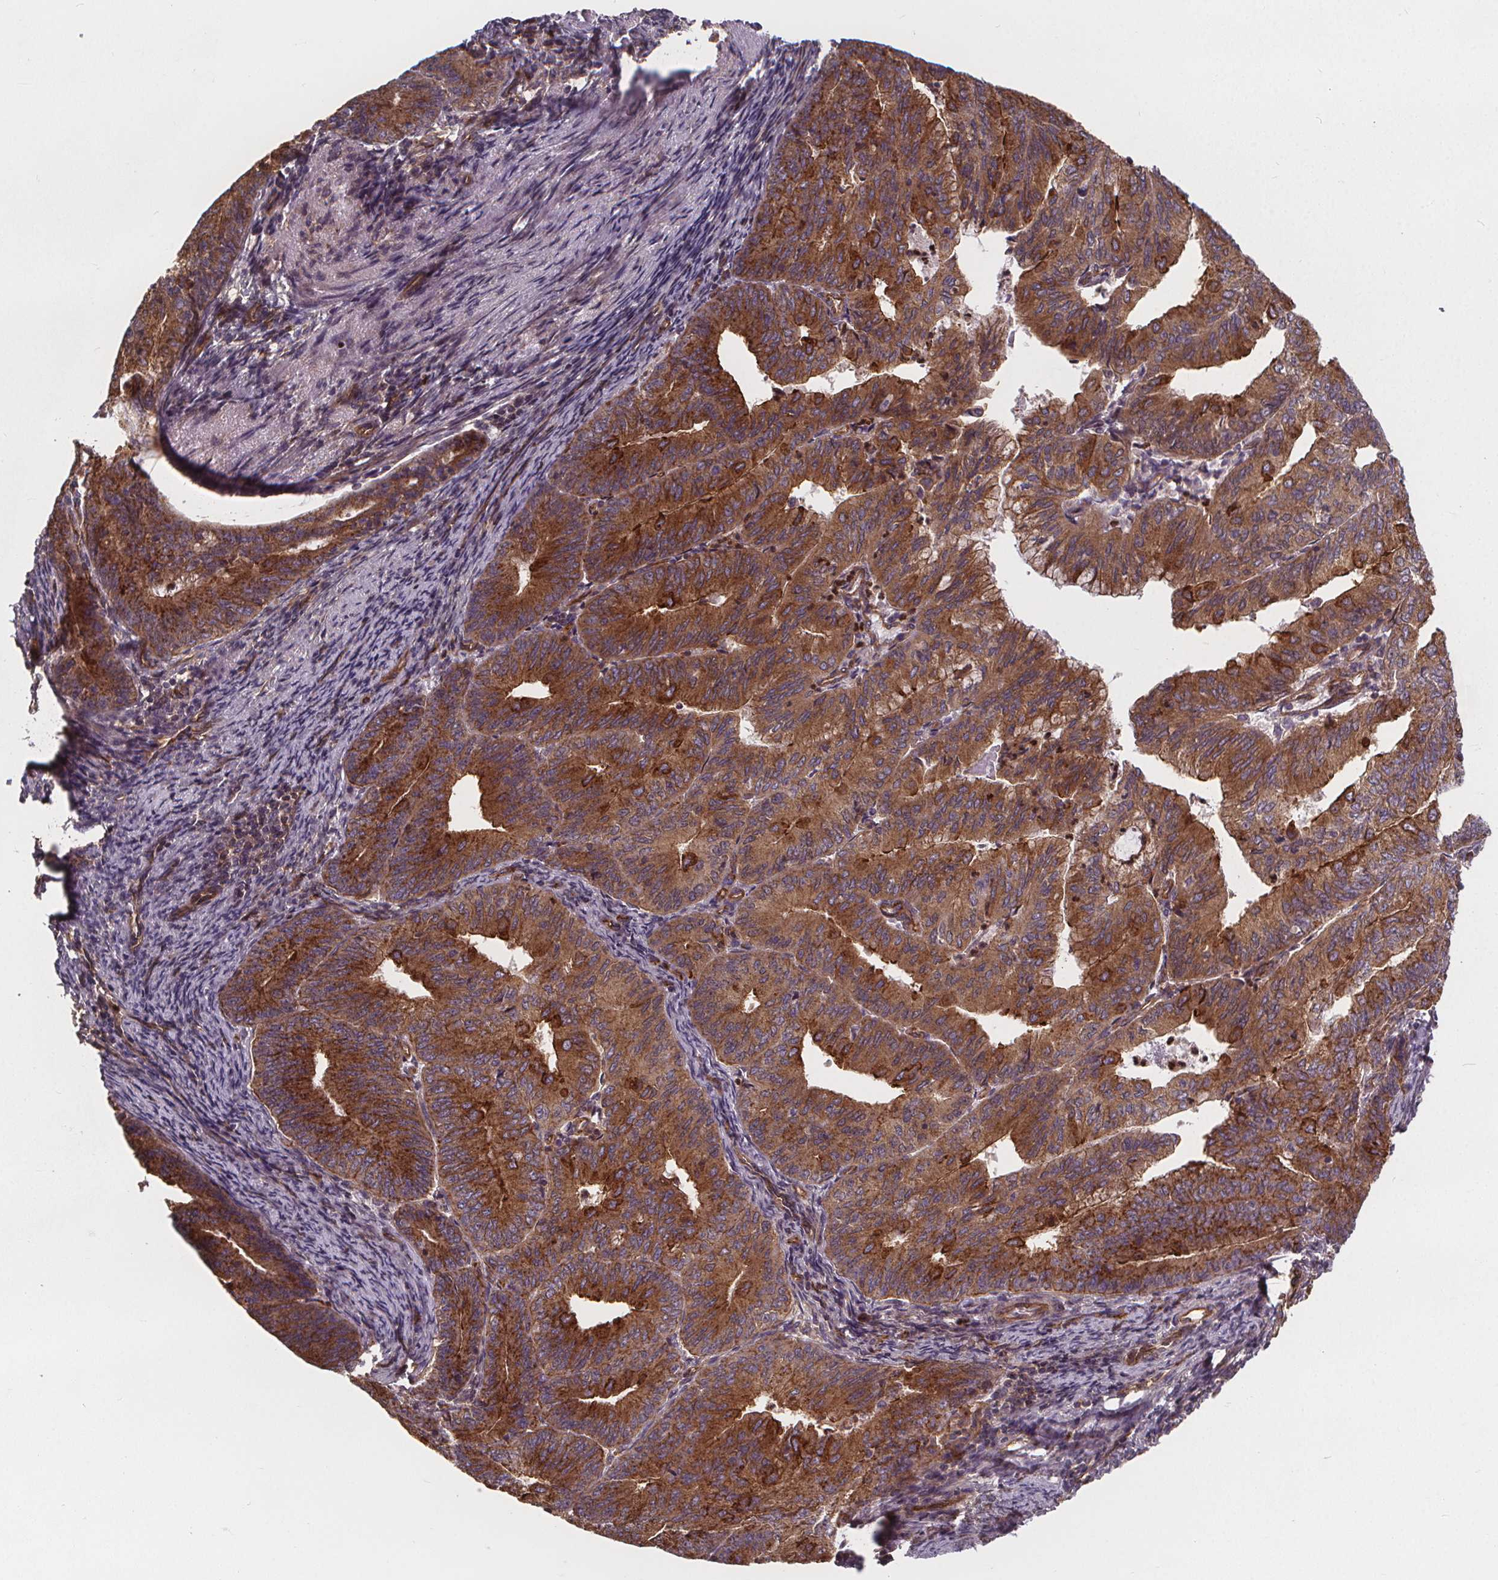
{"staining": {"intensity": "strong", "quantity": ">75%", "location": "cytoplasmic/membranous"}, "tissue": "endometrial cancer", "cell_type": "Tumor cells", "image_type": "cancer", "snomed": [{"axis": "morphology", "description": "Adenocarcinoma, NOS"}, {"axis": "topography", "description": "Endometrium"}], "caption": "Immunohistochemical staining of endometrial adenocarcinoma displays high levels of strong cytoplasmic/membranous protein staining in approximately >75% of tumor cells.", "gene": "CLINT1", "patient": {"sex": "female", "age": 57}}